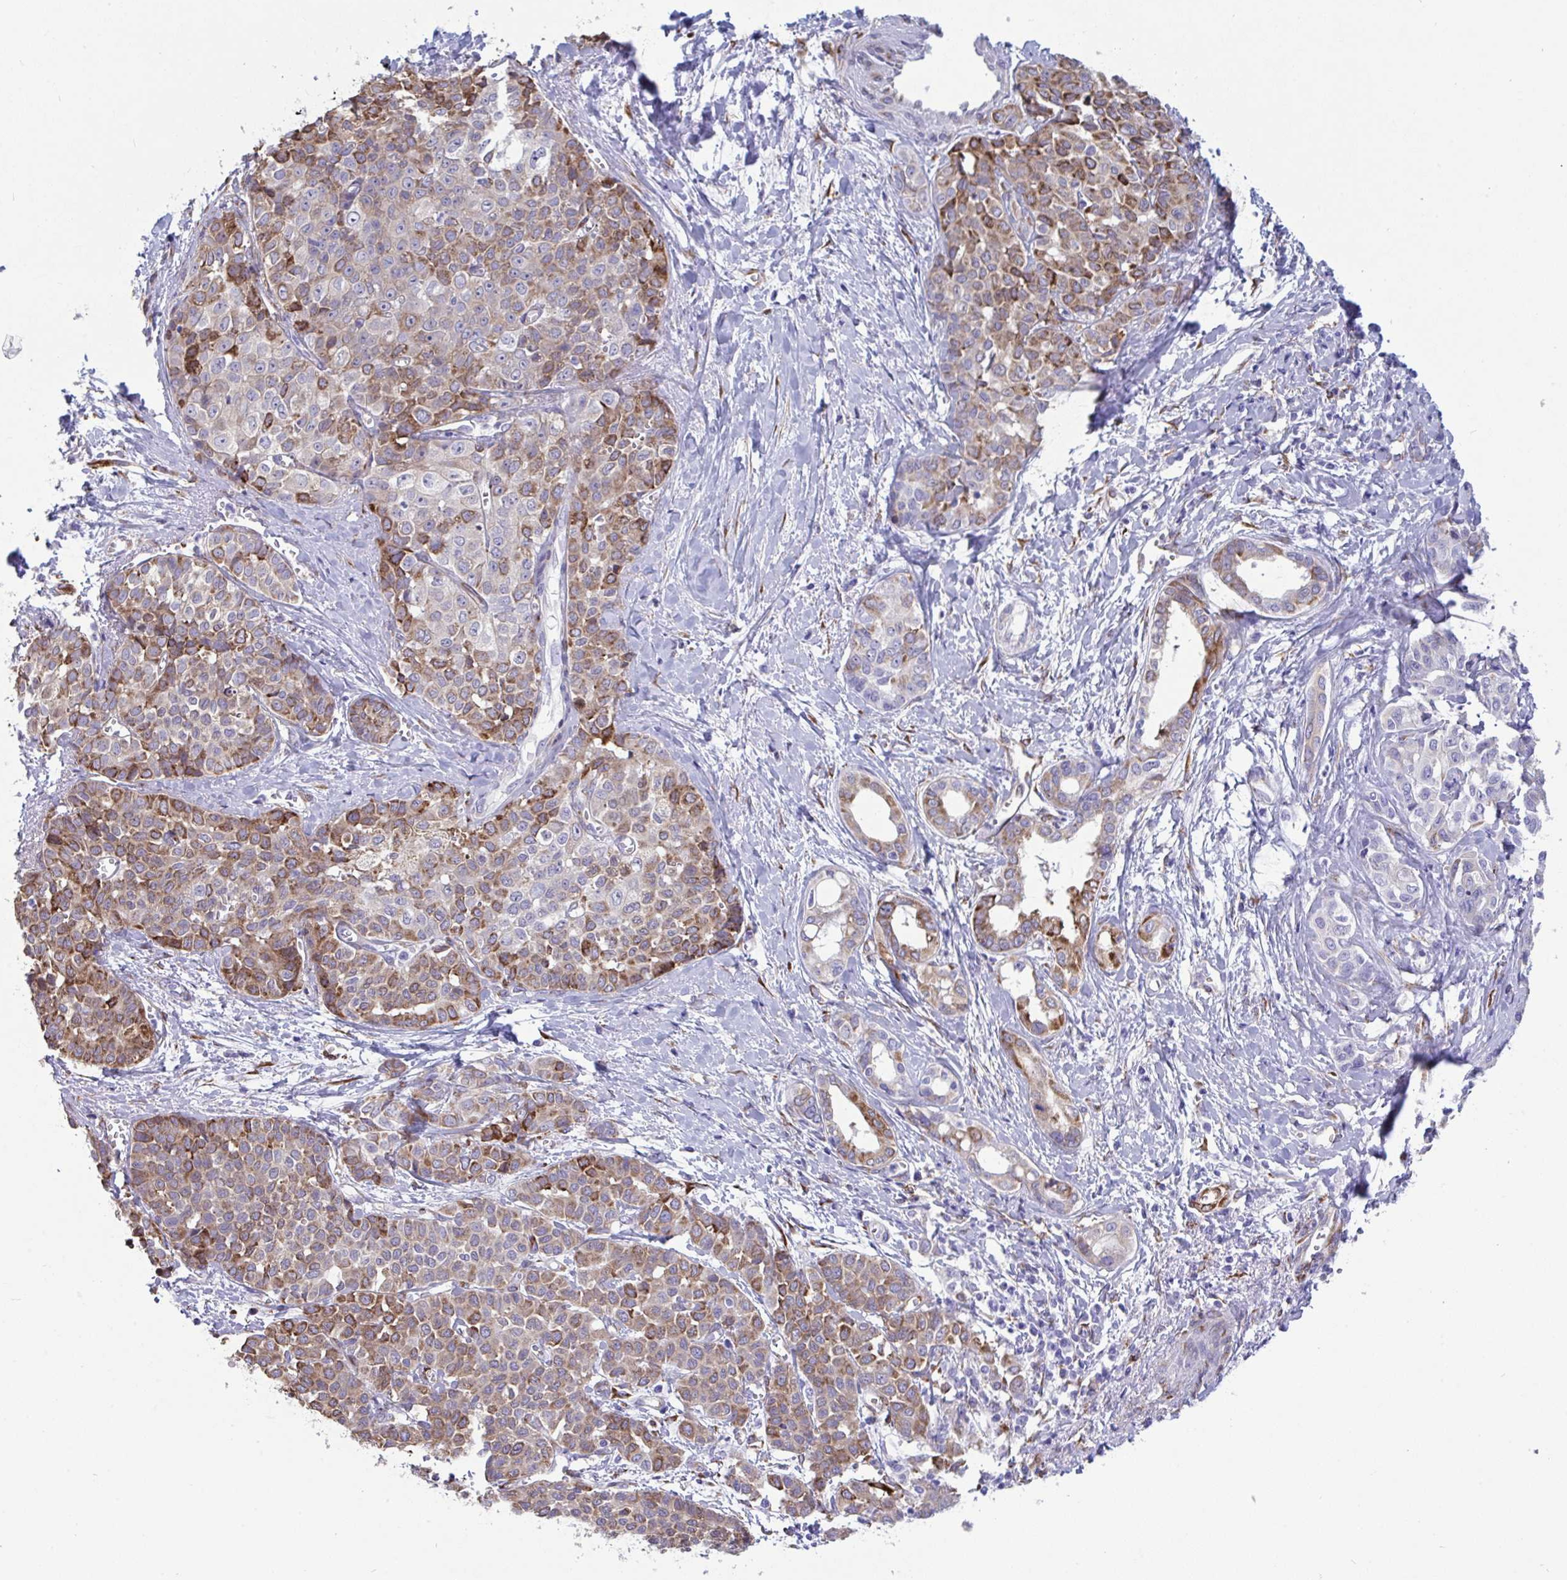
{"staining": {"intensity": "moderate", "quantity": "25%-75%", "location": "cytoplasmic/membranous"}, "tissue": "liver cancer", "cell_type": "Tumor cells", "image_type": "cancer", "snomed": [{"axis": "morphology", "description": "Cholangiocarcinoma"}, {"axis": "topography", "description": "Liver"}], "caption": "Liver cancer stained for a protein (brown) displays moderate cytoplasmic/membranous positive staining in about 25%-75% of tumor cells.", "gene": "ASPH", "patient": {"sex": "female", "age": 77}}